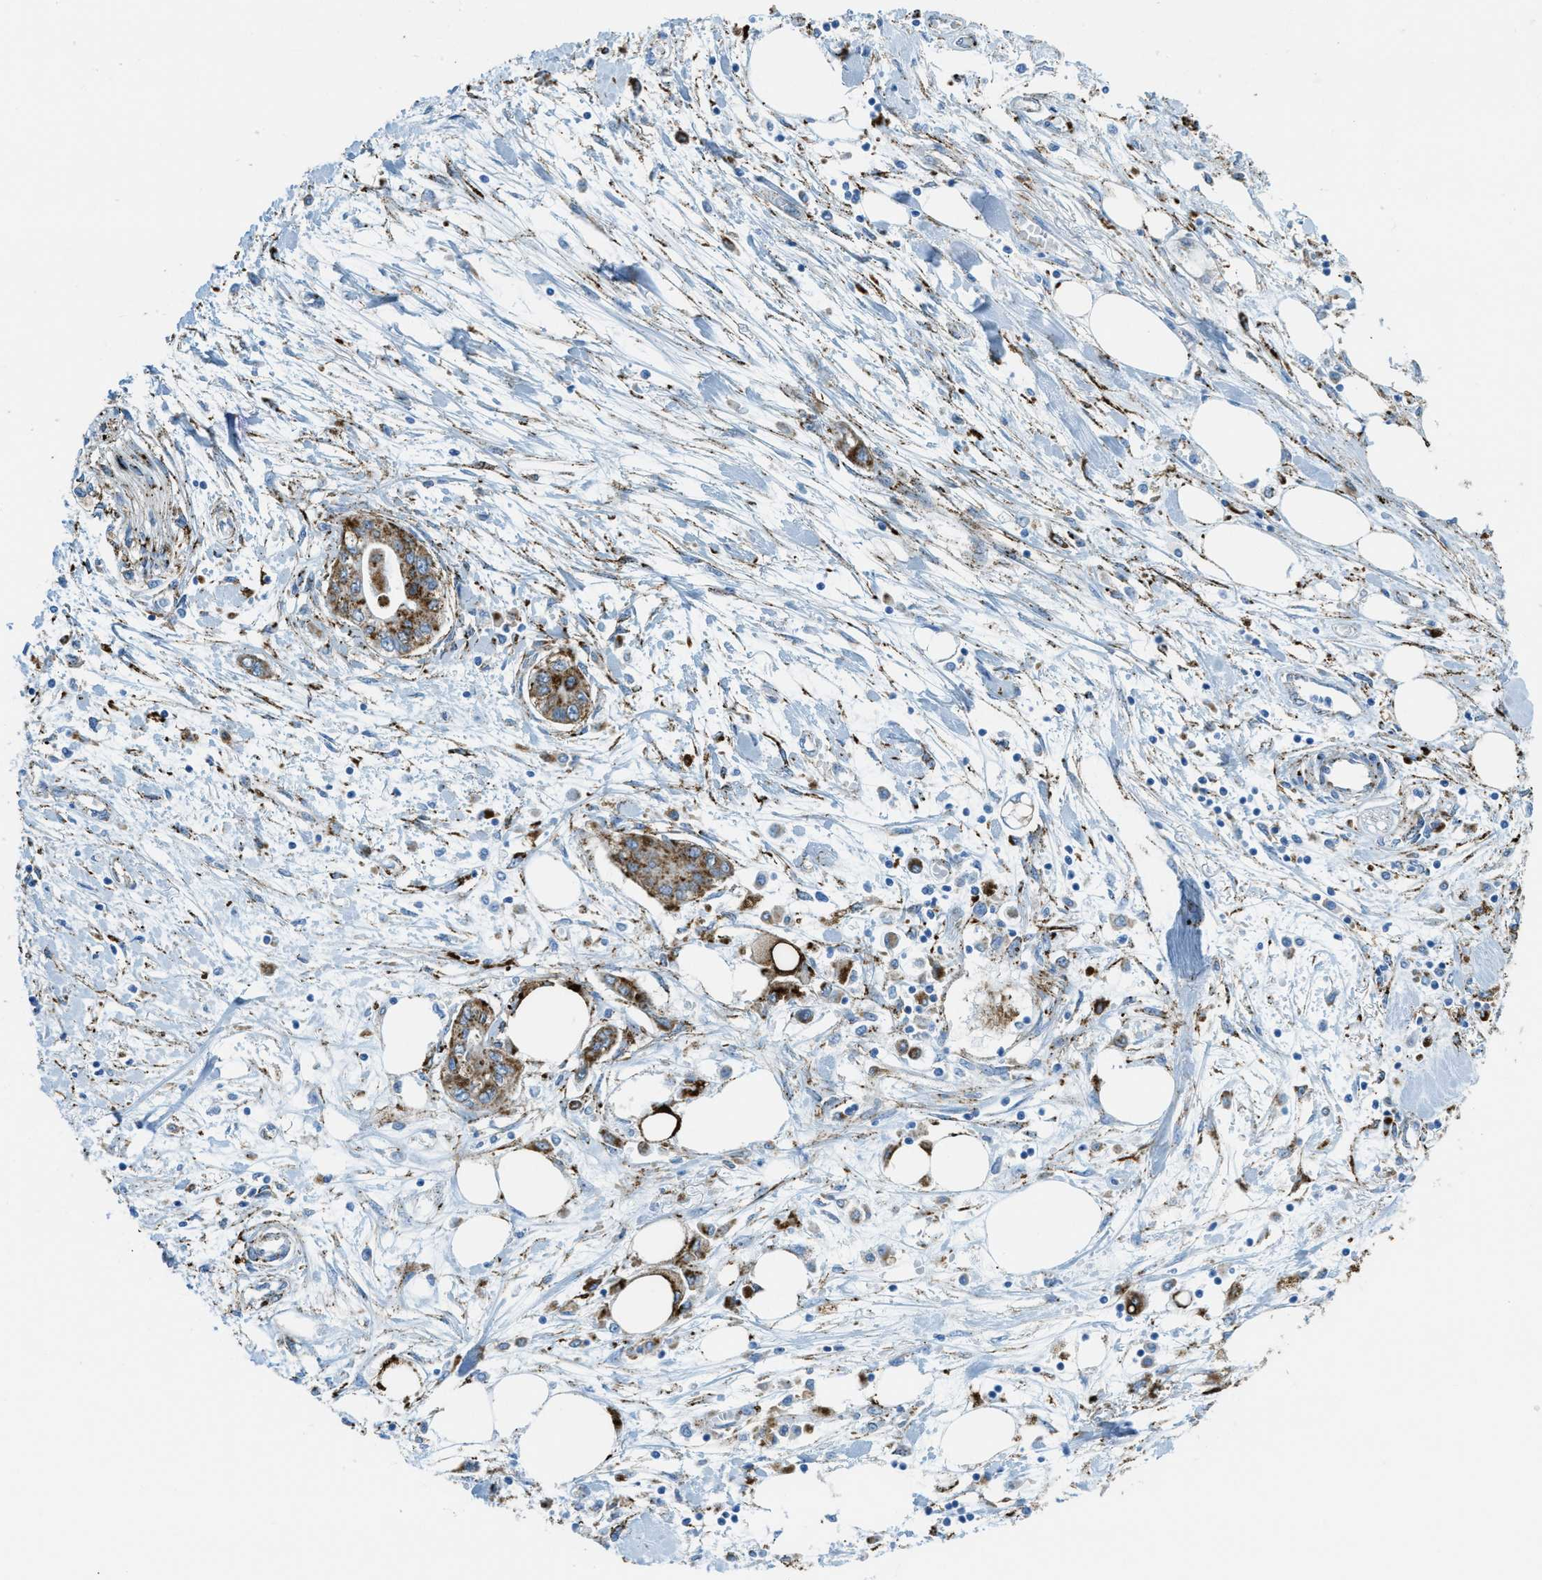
{"staining": {"intensity": "strong", "quantity": ">75%", "location": "cytoplasmic/membranous"}, "tissue": "pancreatic cancer", "cell_type": "Tumor cells", "image_type": "cancer", "snomed": [{"axis": "morphology", "description": "Adenocarcinoma, NOS"}, {"axis": "topography", "description": "Pancreas"}], "caption": "Immunohistochemical staining of pancreatic cancer demonstrates strong cytoplasmic/membranous protein expression in about >75% of tumor cells.", "gene": "SCARB2", "patient": {"sex": "female", "age": 77}}